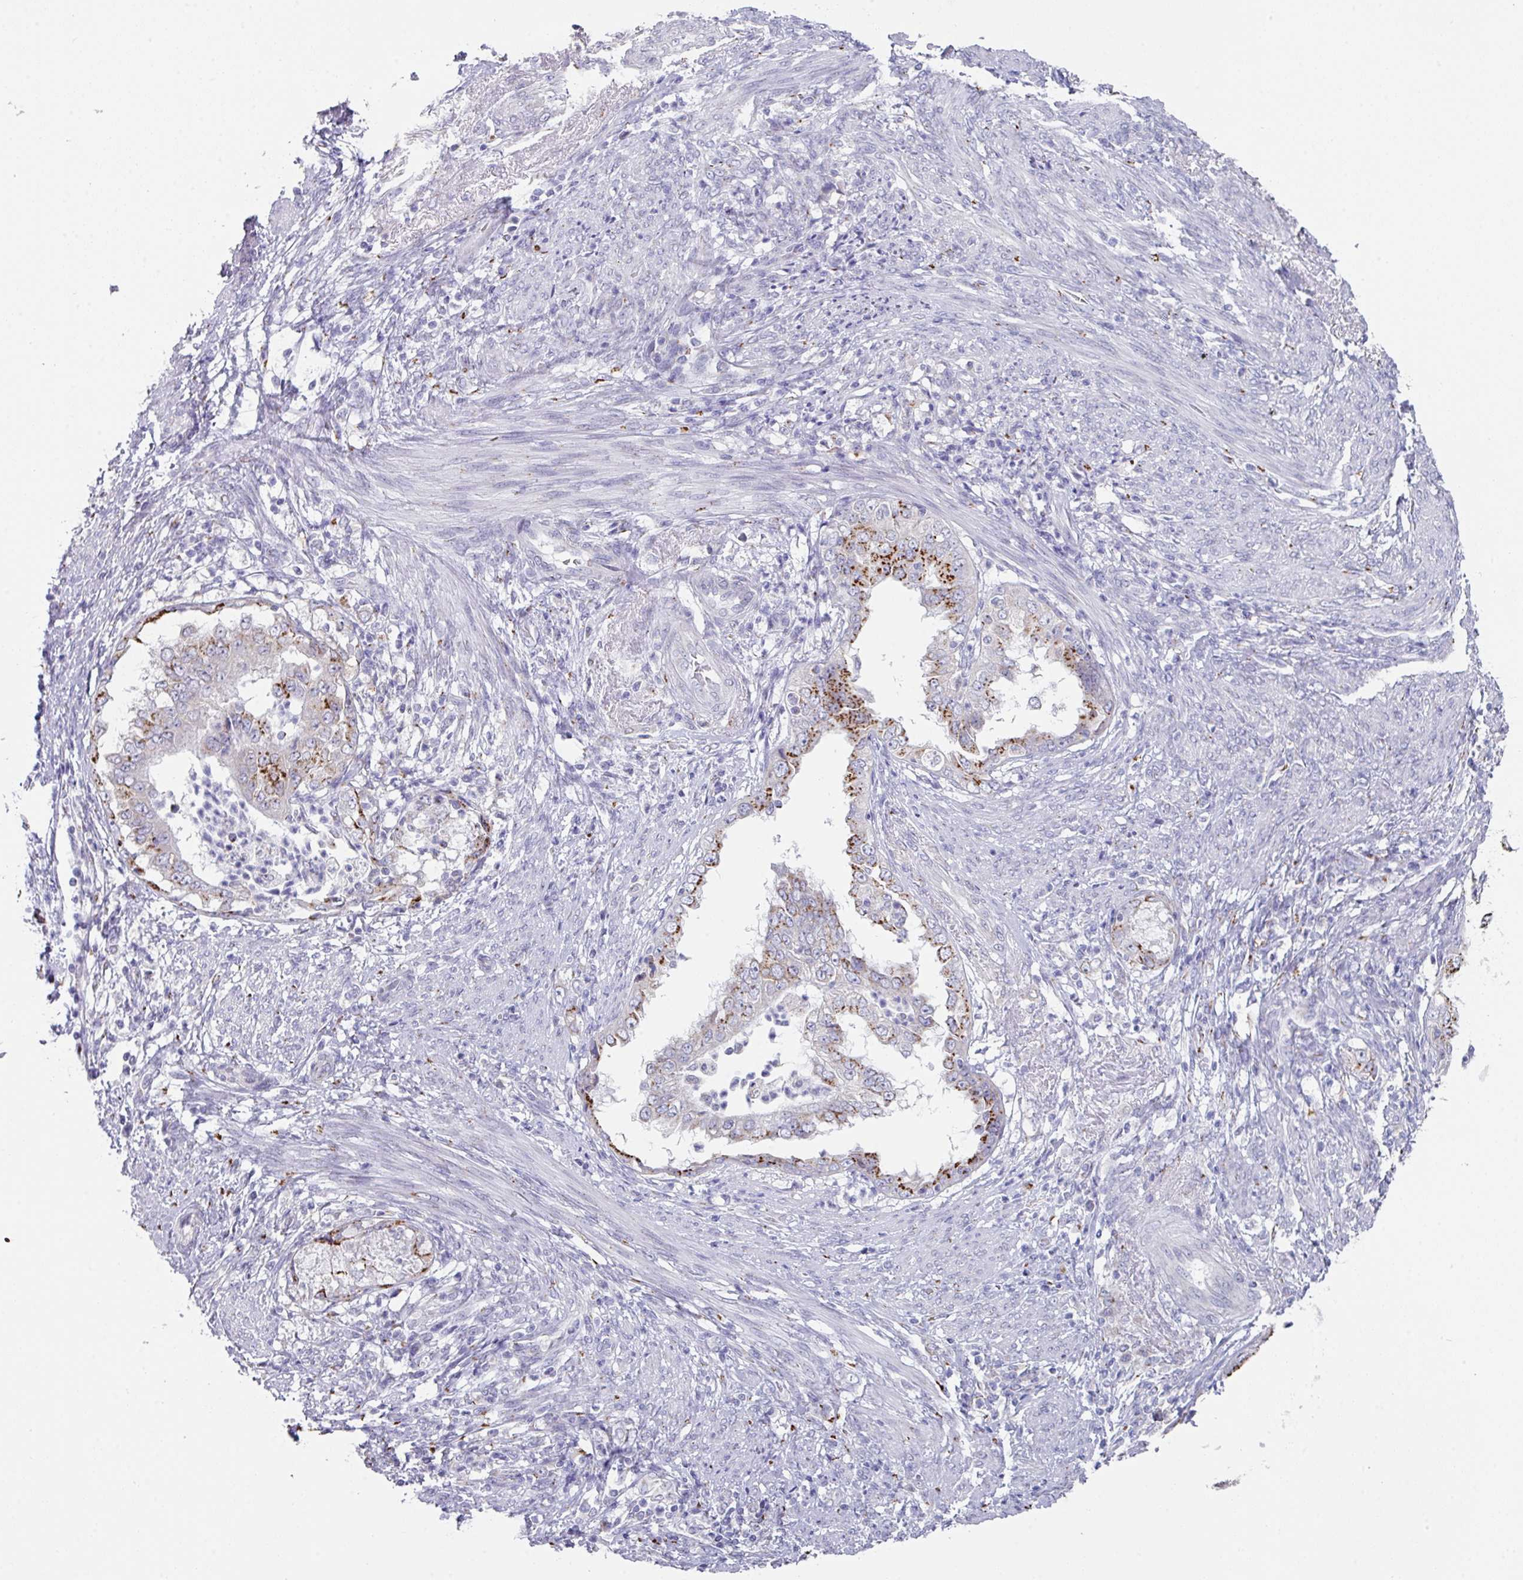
{"staining": {"intensity": "moderate", "quantity": "25%-75%", "location": "cytoplasmic/membranous"}, "tissue": "endometrial cancer", "cell_type": "Tumor cells", "image_type": "cancer", "snomed": [{"axis": "morphology", "description": "Adenocarcinoma, NOS"}, {"axis": "topography", "description": "Endometrium"}], "caption": "About 25%-75% of tumor cells in adenocarcinoma (endometrial) display moderate cytoplasmic/membranous protein staining as visualized by brown immunohistochemical staining.", "gene": "VKORC1L1", "patient": {"sex": "female", "age": 85}}